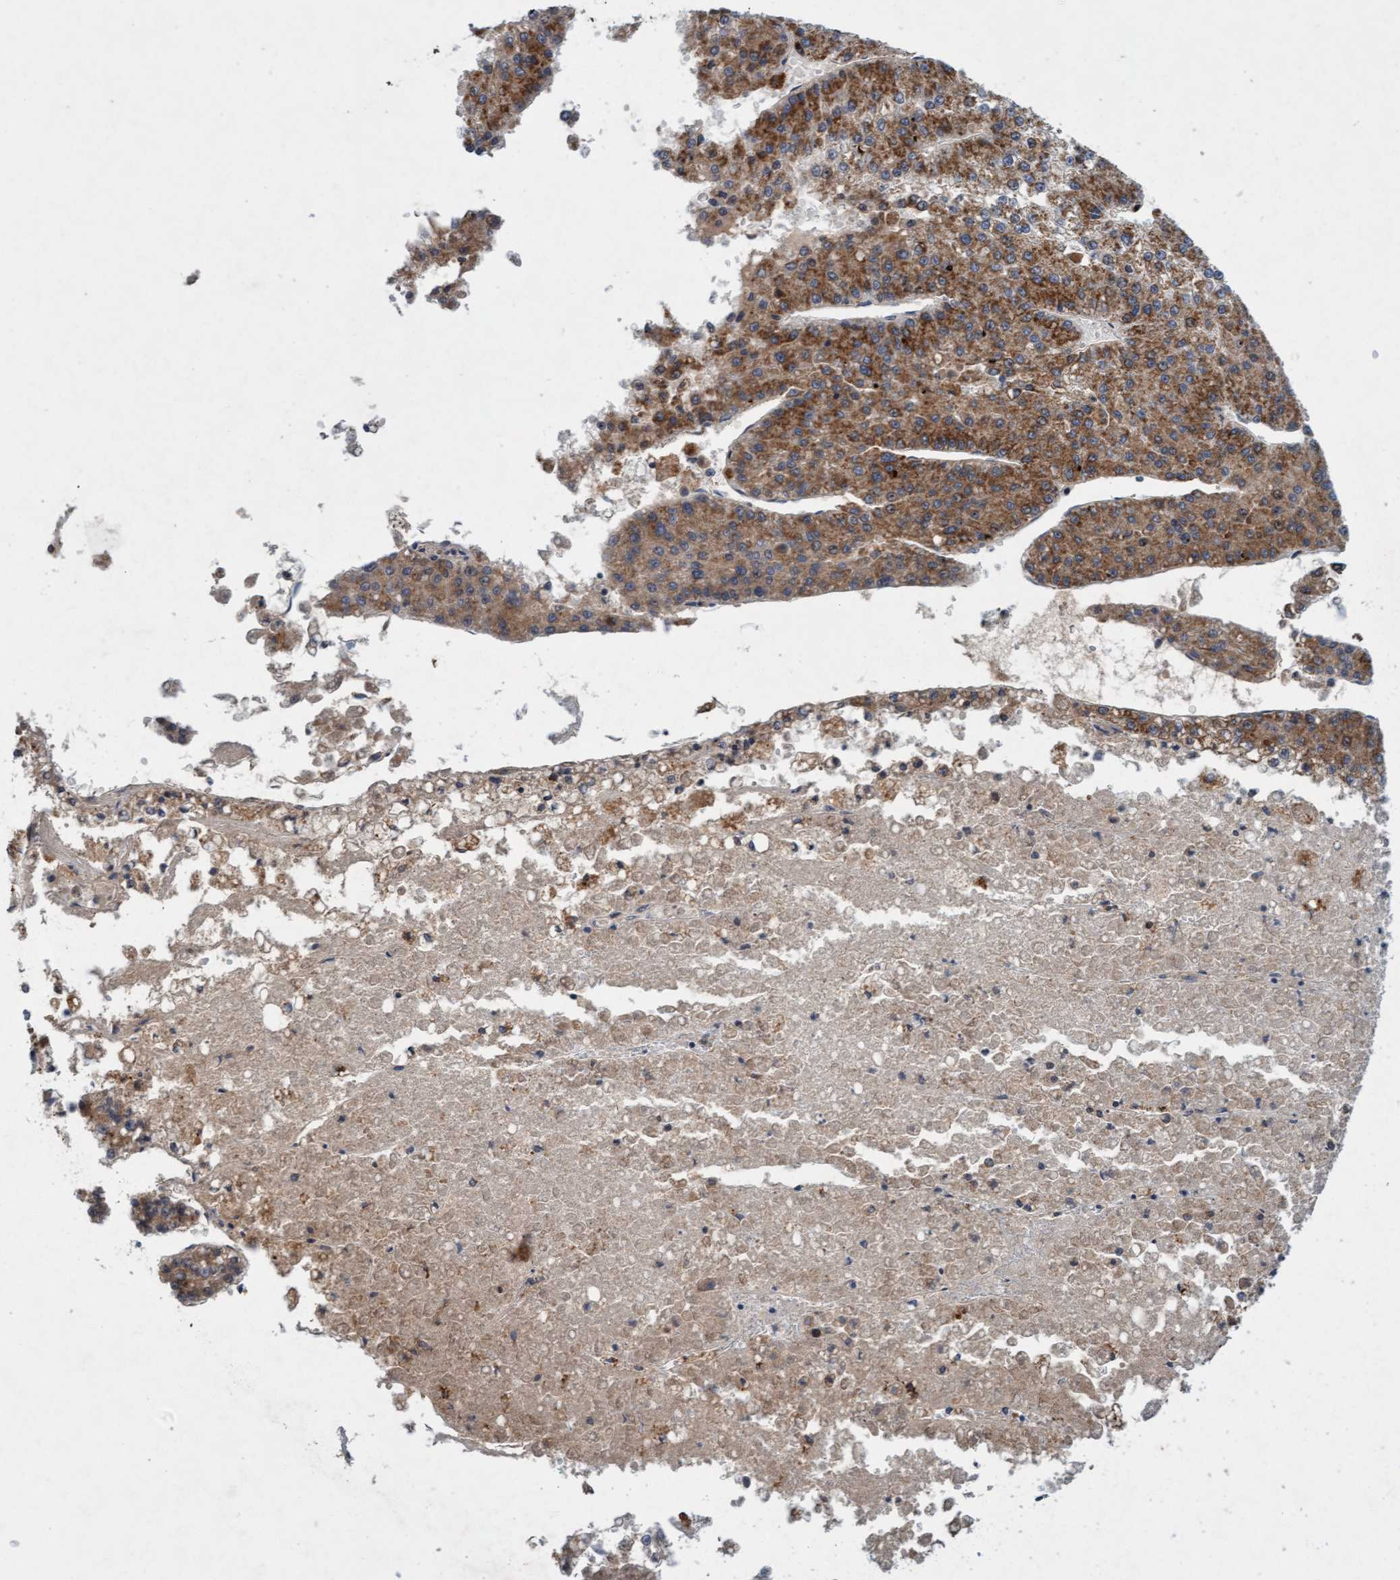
{"staining": {"intensity": "moderate", "quantity": ">75%", "location": "cytoplasmic/membranous"}, "tissue": "liver cancer", "cell_type": "Tumor cells", "image_type": "cancer", "snomed": [{"axis": "morphology", "description": "Carcinoma, Hepatocellular, NOS"}, {"axis": "topography", "description": "Liver"}], "caption": "Moderate cytoplasmic/membranous protein staining is present in approximately >75% of tumor cells in liver hepatocellular carcinoma.", "gene": "TMEM70", "patient": {"sex": "female", "age": 73}}